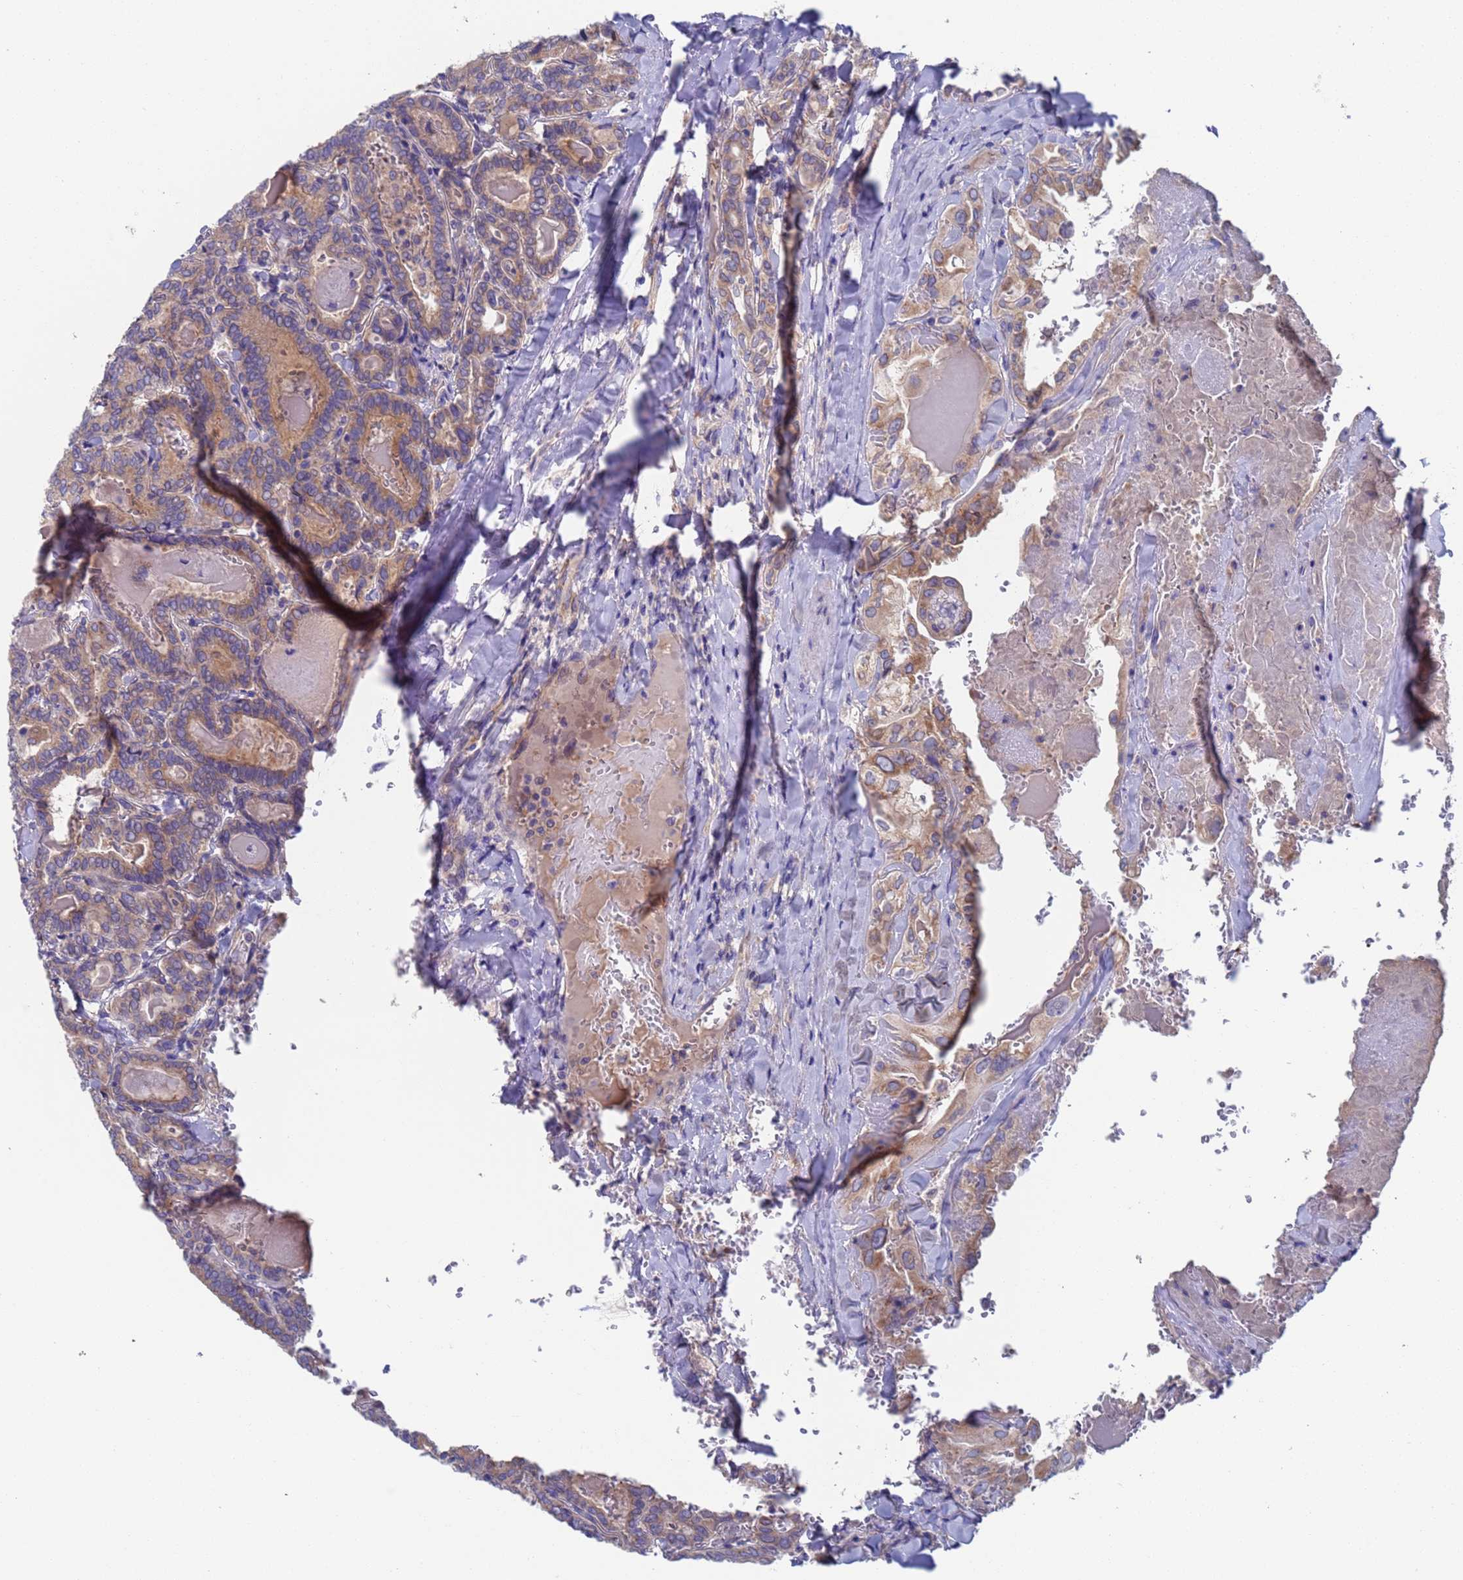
{"staining": {"intensity": "weak", "quantity": "25%-75%", "location": "cytoplasmic/membranous"}, "tissue": "thyroid cancer", "cell_type": "Tumor cells", "image_type": "cancer", "snomed": [{"axis": "morphology", "description": "Papillary adenocarcinoma, NOS"}, {"axis": "topography", "description": "Thyroid gland"}], "caption": "Thyroid cancer stained with DAB immunohistochemistry shows low levels of weak cytoplasmic/membranous staining in approximately 25%-75% of tumor cells.", "gene": "PET117", "patient": {"sex": "female", "age": 72}}